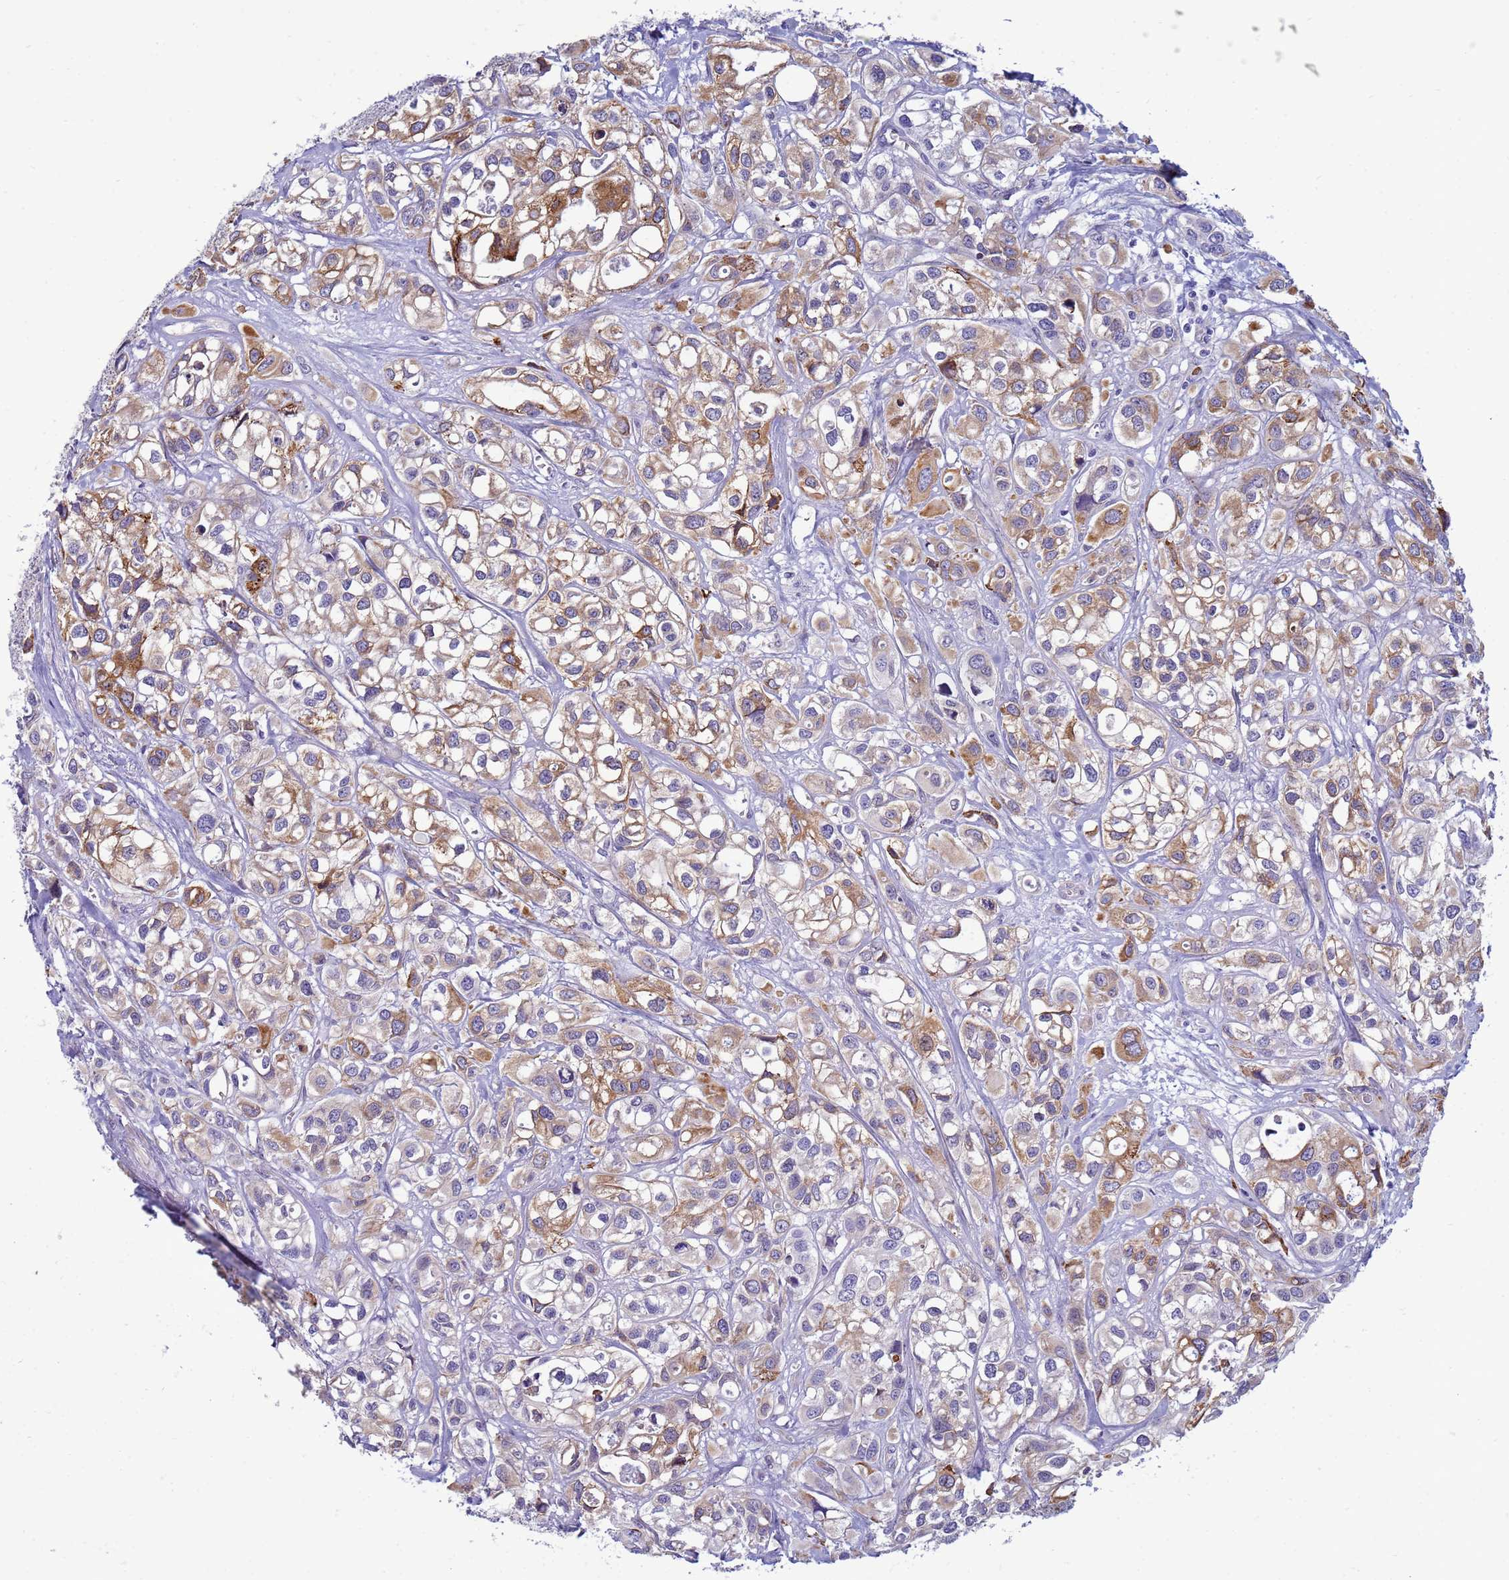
{"staining": {"intensity": "moderate", "quantity": "25%-75%", "location": "cytoplasmic/membranous"}, "tissue": "urothelial cancer", "cell_type": "Tumor cells", "image_type": "cancer", "snomed": [{"axis": "morphology", "description": "Urothelial carcinoma, High grade"}, {"axis": "topography", "description": "Urinary bladder"}], "caption": "This is a photomicrograph of immunohistochemistry staining of urothelial cancer, which shows moderate expression in the cytoplasmic/membranous of tumor cells.", "gene": "TRPC6", "patient": {"sex": "male", "age": 67}}